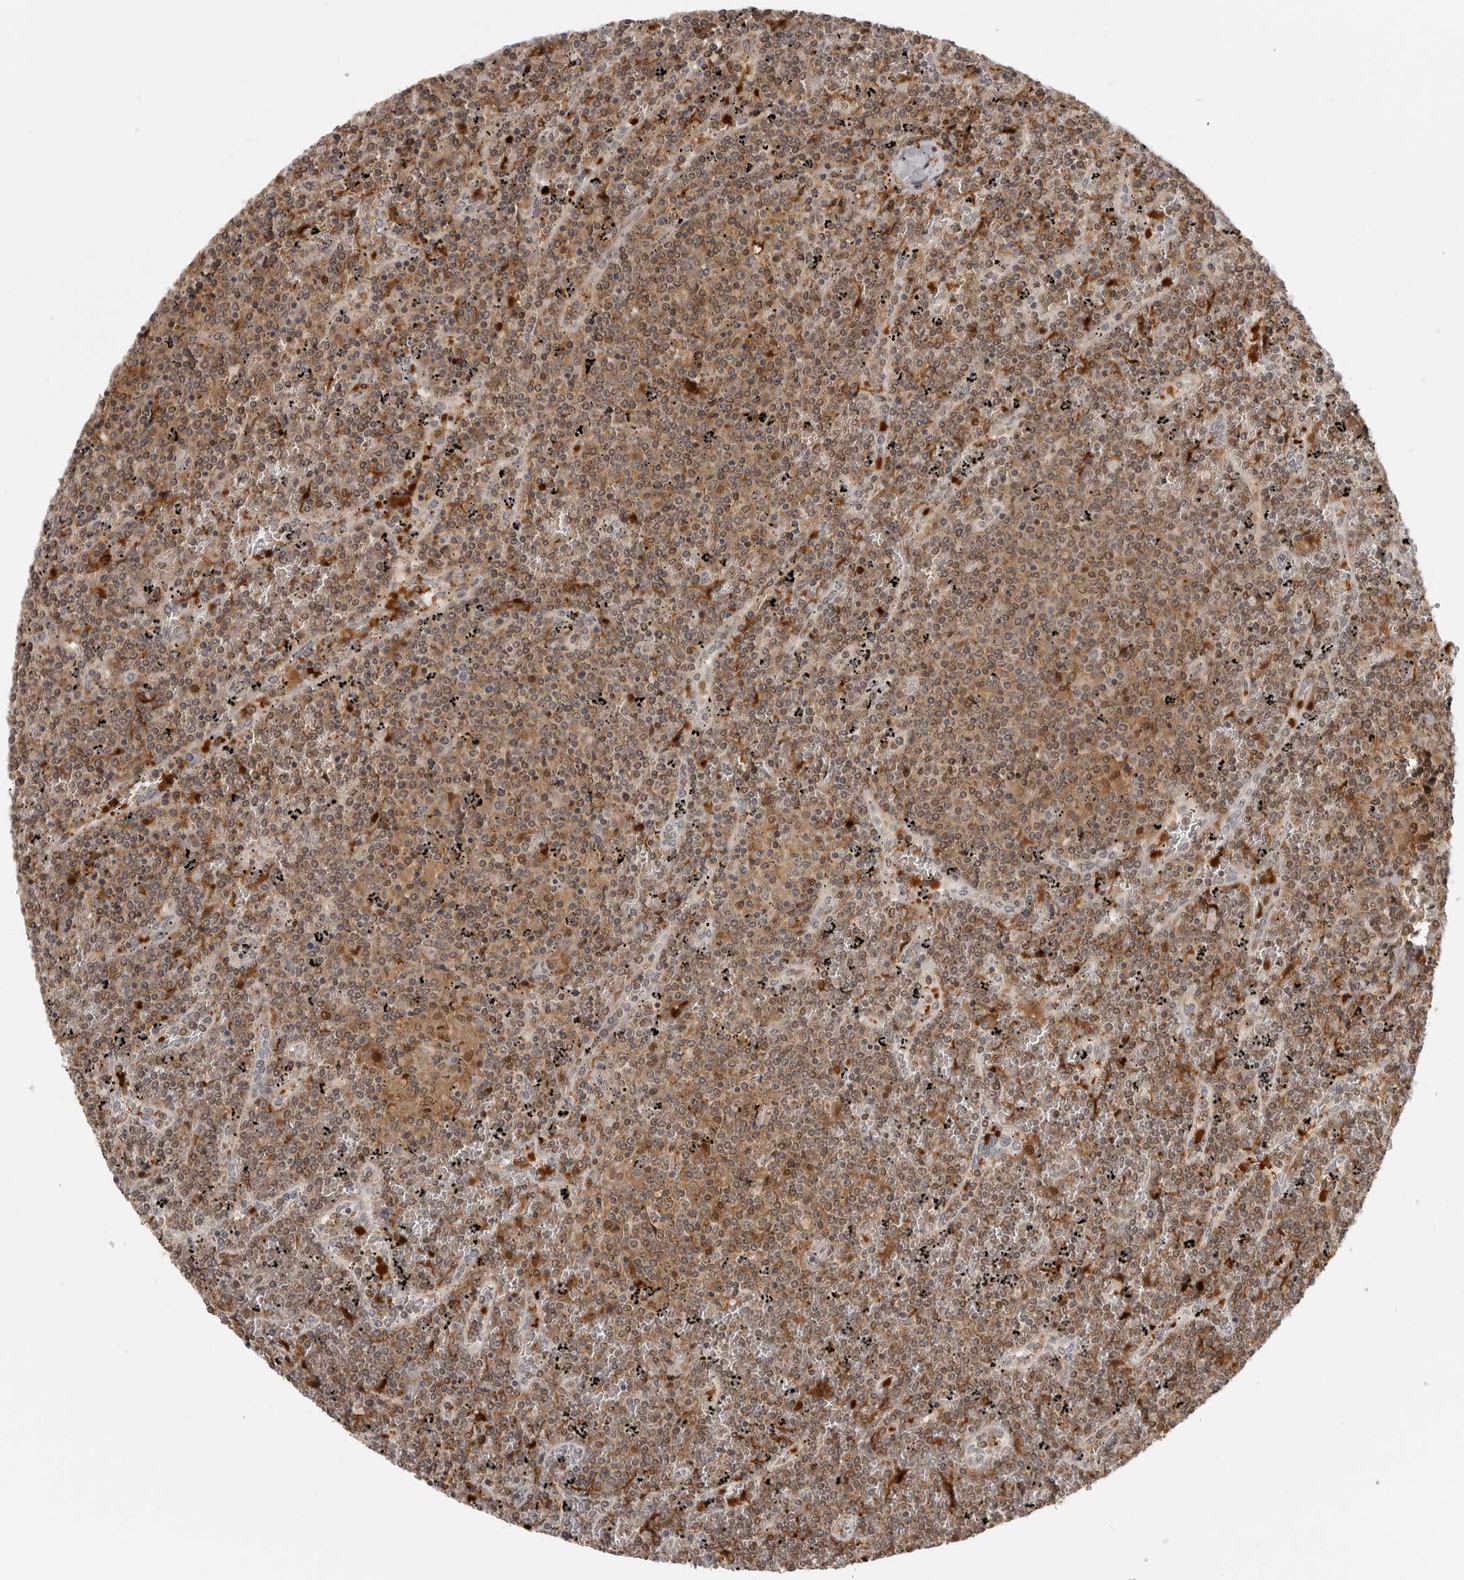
{"staining": {"intensity": "moderate", "quantity": ">75%", "location": "cytoplasmic/membranous,nuclear"}, "tissue": "lymphoma", "cell_type": "Tumor cells", "image_type": "cancer", "snomed": [{"axis": "morphology", "description": "Malignant lymphoma, non-Hodgkin's type, Low grade"}, {"axis": "topography", "description": "Spleen"}], "caption": "A histopathology image showing moderate cytoplasmic/membranous and nuclear expression in about >75% of tumor cells in lymphoma, as visualized by brown immunohistochemical staining.", "gene": "CTIF", "patient": {"sex": "female", "age": 19}}